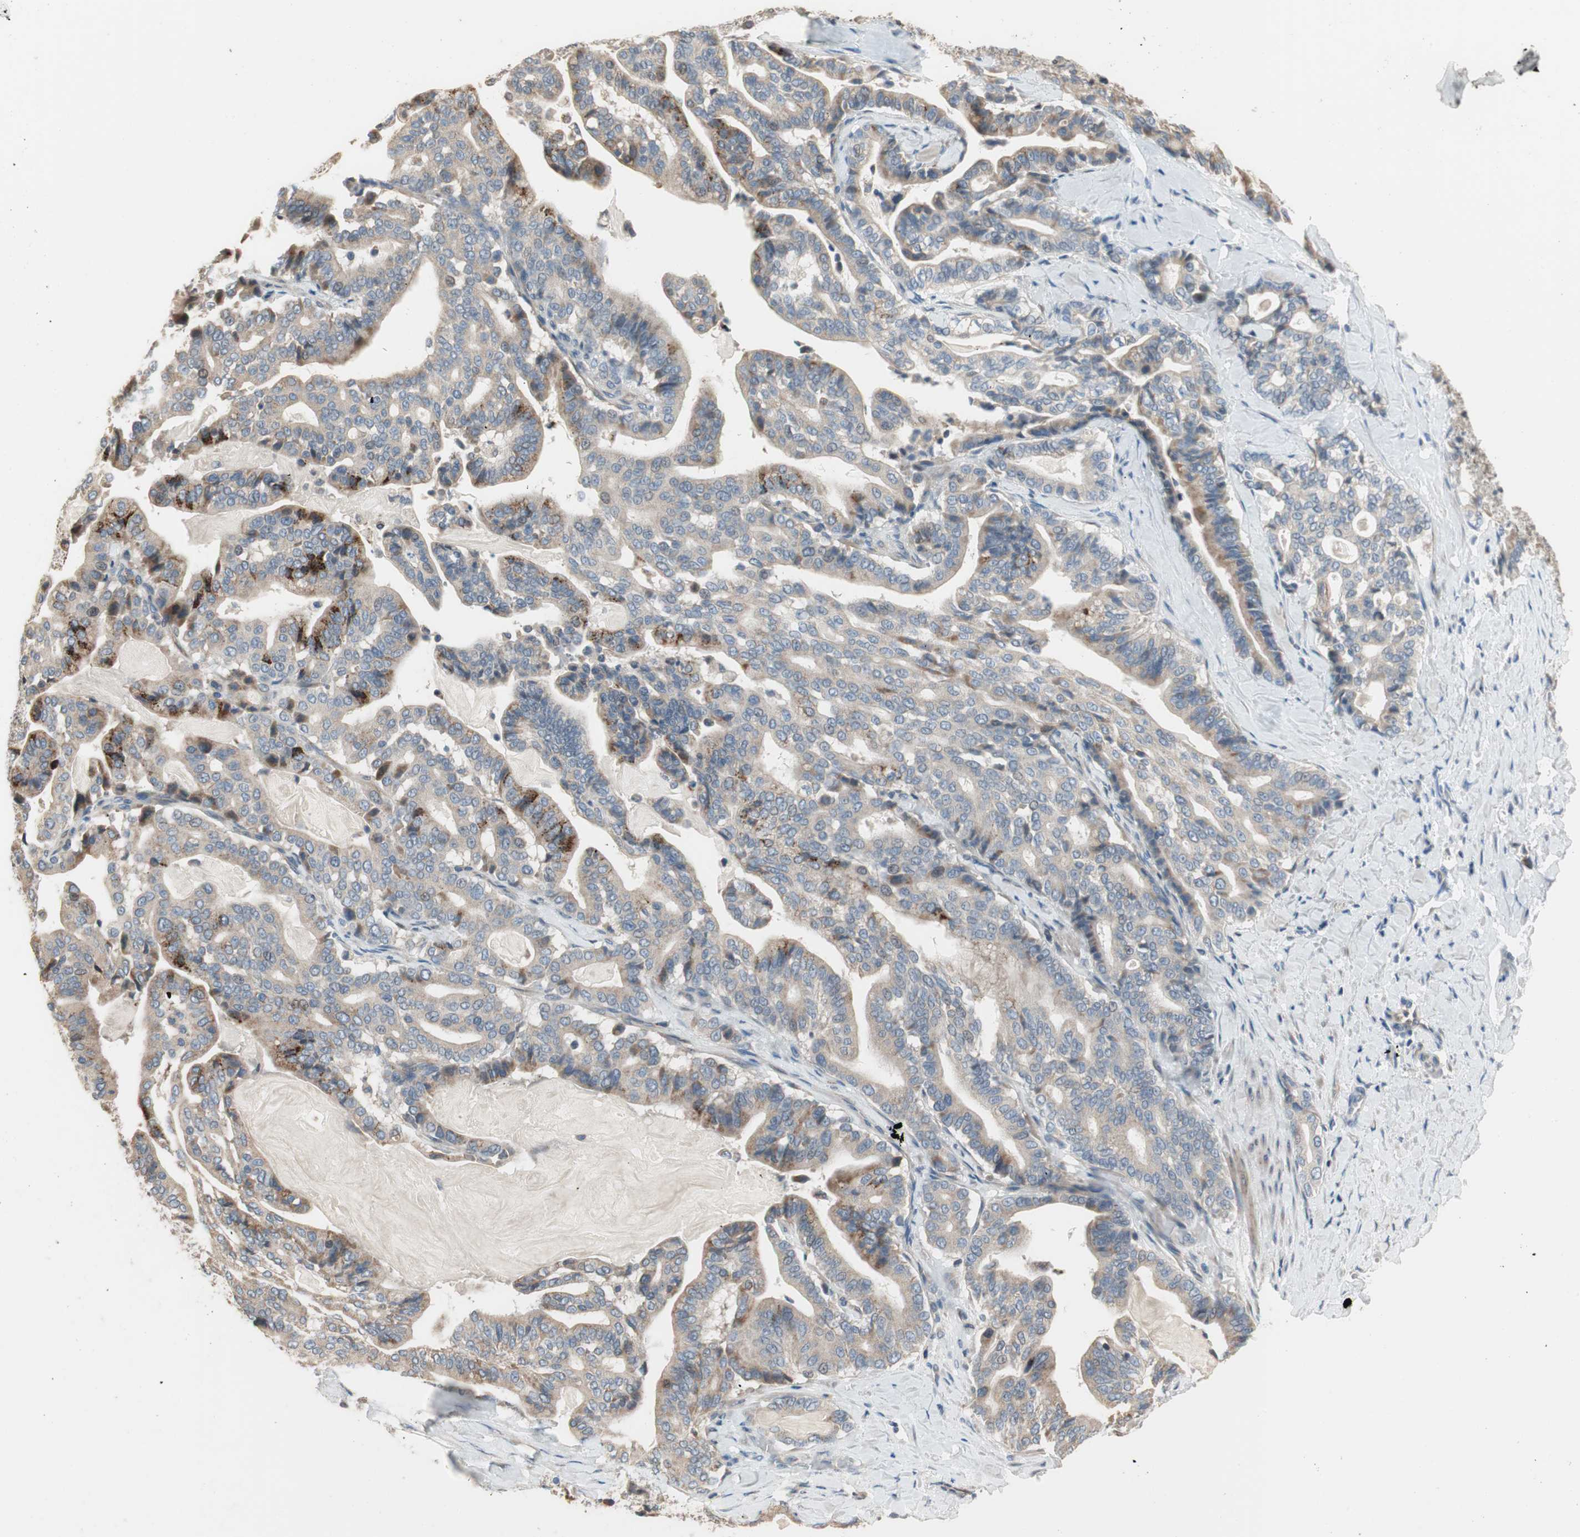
{"staining": {"intensity": "moderate", "quantity": "25%-75%", "location": "cytoplasmic/membranous"}, "tissue": "pancreatic cancer", "cell_type": "Tumor cells", "image_type": "cancer", "snomed": [{"axis": "morphology", "description": "Adenocarcinoma, NOS"}, {"axis": "topography", "description": "Pancreas"}], "caption": "An IHC photomicrograph of tumor tissue is shown. Protein staining in brown shows moderate cytoplasmic/membranous positivity in pancreatic cancer (adenocarcinoma) within tumor cells.", "gene": "ALPL", "patient": {"sex": "male", "age": 63}}